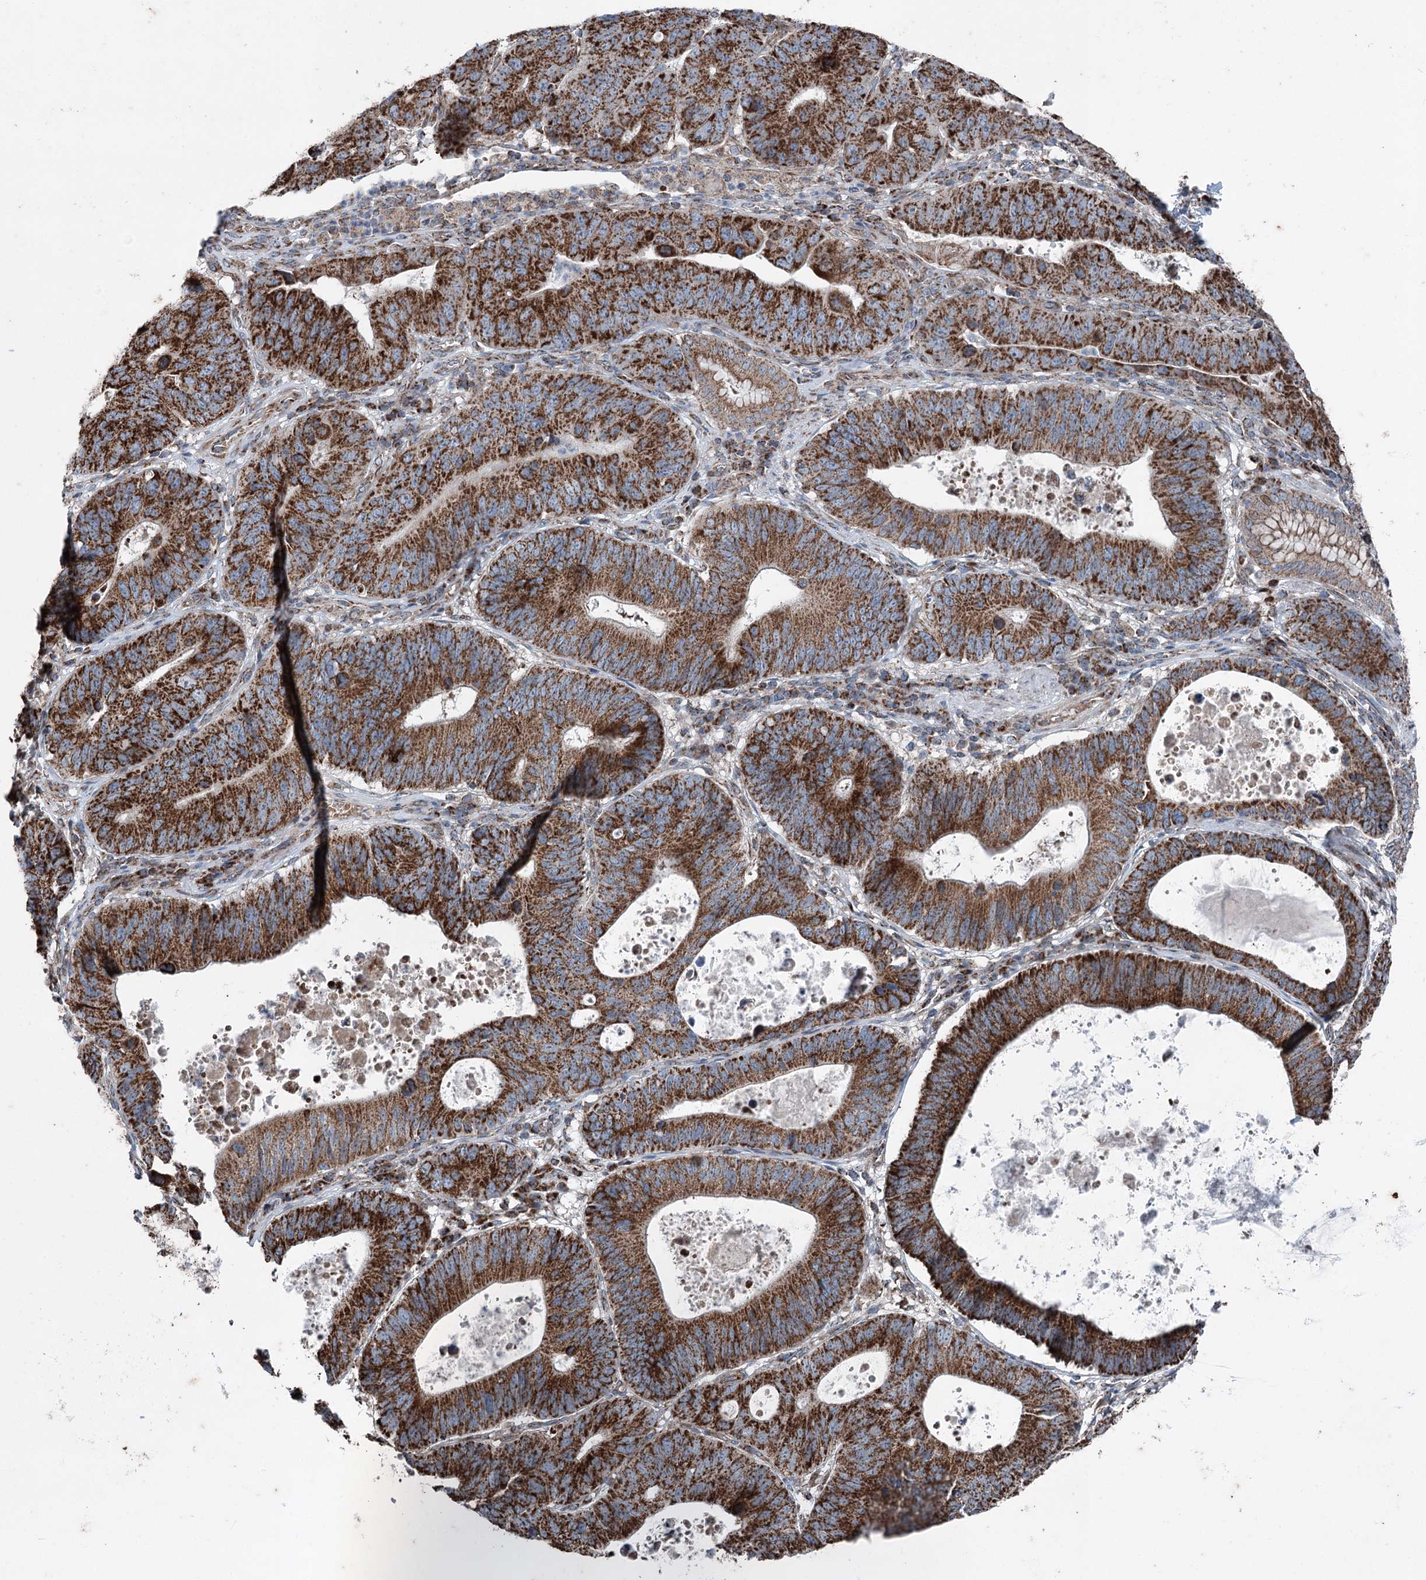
{"staining": {"intensity": "strong", "quantity": ">75%", "location": "cytoplasmic/membranous"}, "tissue": "stomach cancer", "cell_type": "Tumor cells", "image_type": "cancer", "snomed": [{"axis": "morphology", "description": "Adenocarcinoma, NOS"}, {"axis": "topography", "description": "Stomach"}], "caption": "Immunohistochemistry staining of adenocarcinoma (stomach), which reveals high levels of strong cytoplasmic/membranous positivity in about >75% of tumor cells indicating strong cytoplasmic/membranous protein staining. The staining was performed using DAB (3,3'-diaminobenzidine) (brown) for protein detection and nuclei were counterstained in hematoxylin (blue).", "gene": "UCN3", "patient": {"sex": "male", "age": 59}}